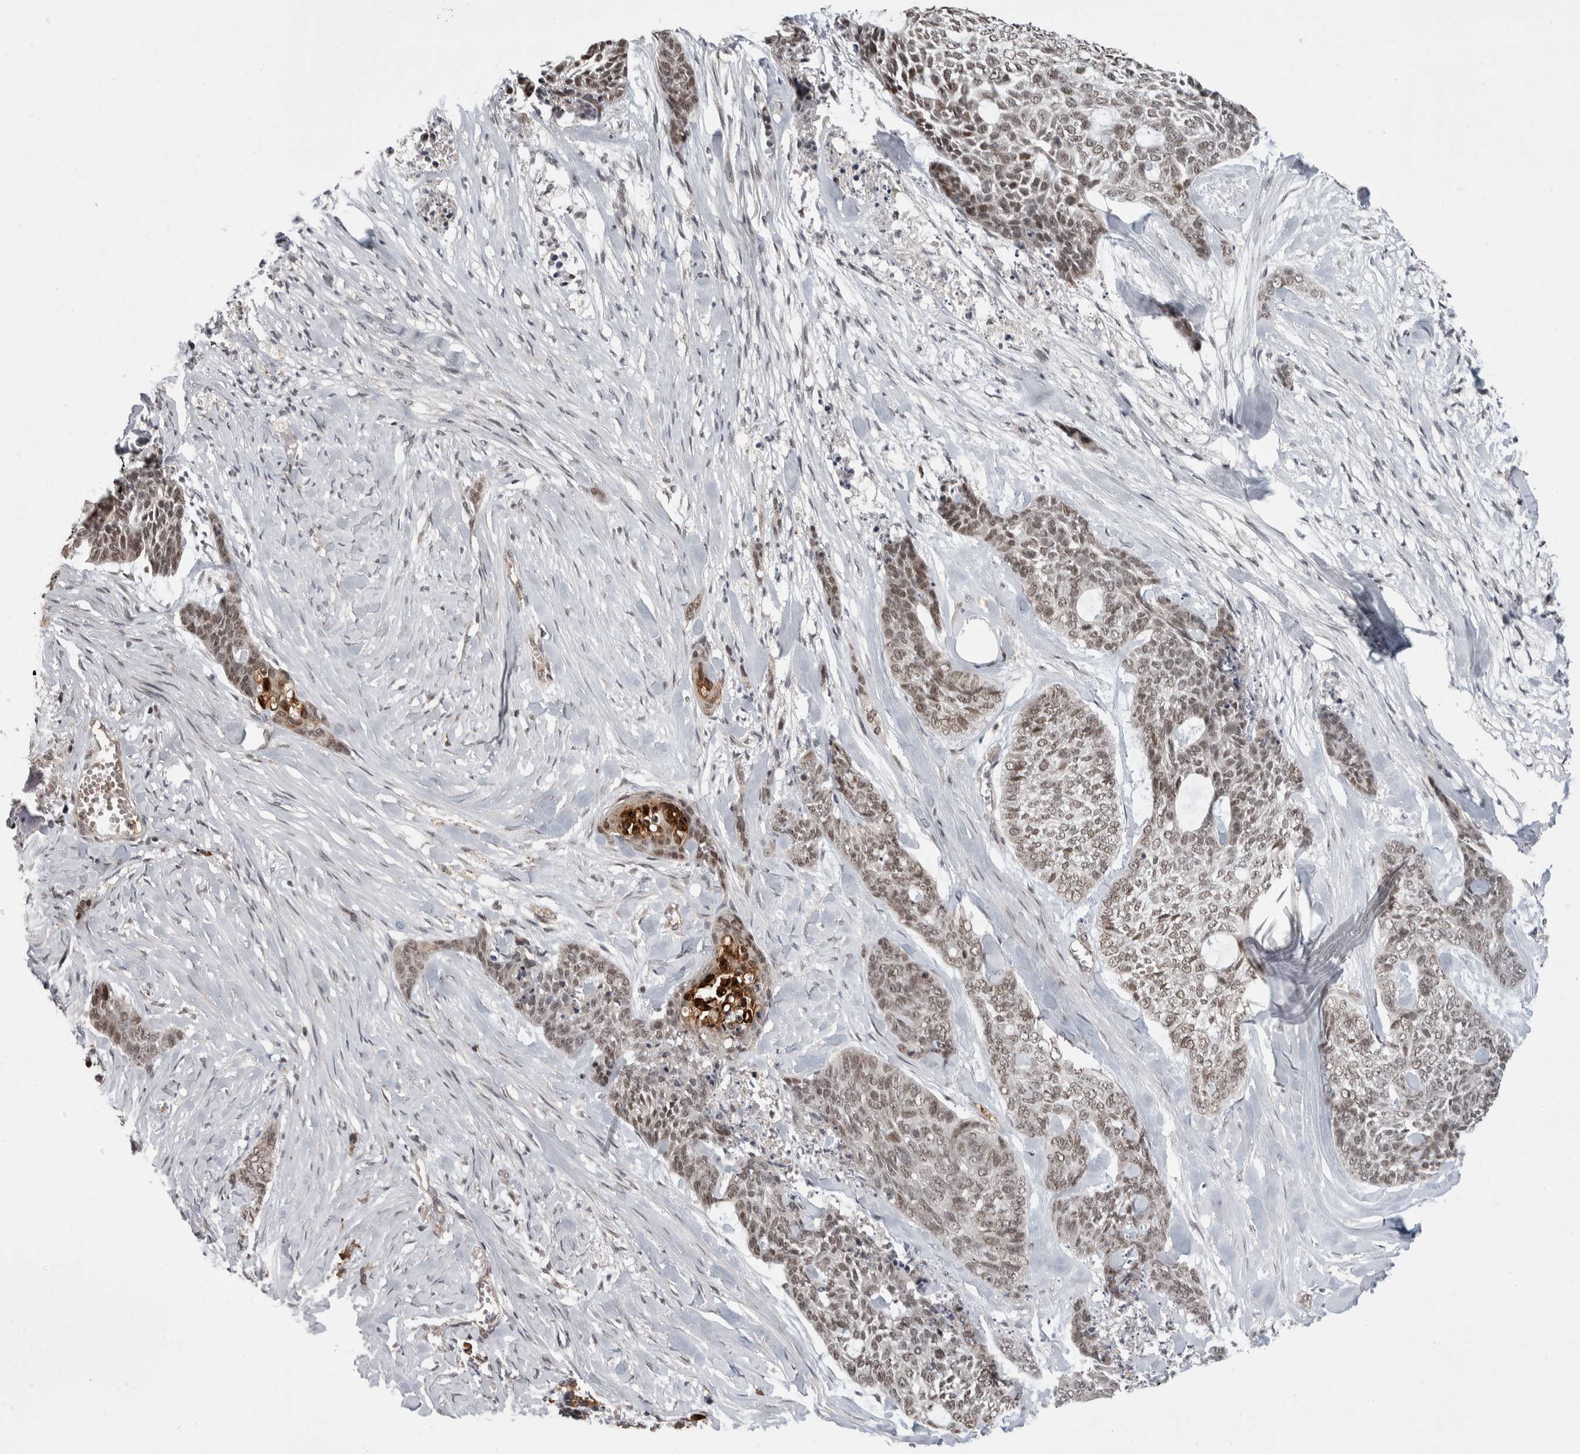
{"staining": {"intensity": "weak", "quantity": ">75%", "location": "nuclear"}, "tissue": "skin cancer", "cell_type": "Tumor cells", "image_type": "cancer", "snomed": [{"axis": "morphology", "description": "Basal cell carcinoma"}, {"axis": "topography", "description": "Skin"}], "caption": "Tumor cells show low levels of weak nuclear expression in about >75% of cells in basal cell carcinoma (skin).", "gene": "ZNF592", "patient": {"sex": "female", "age": 64}}